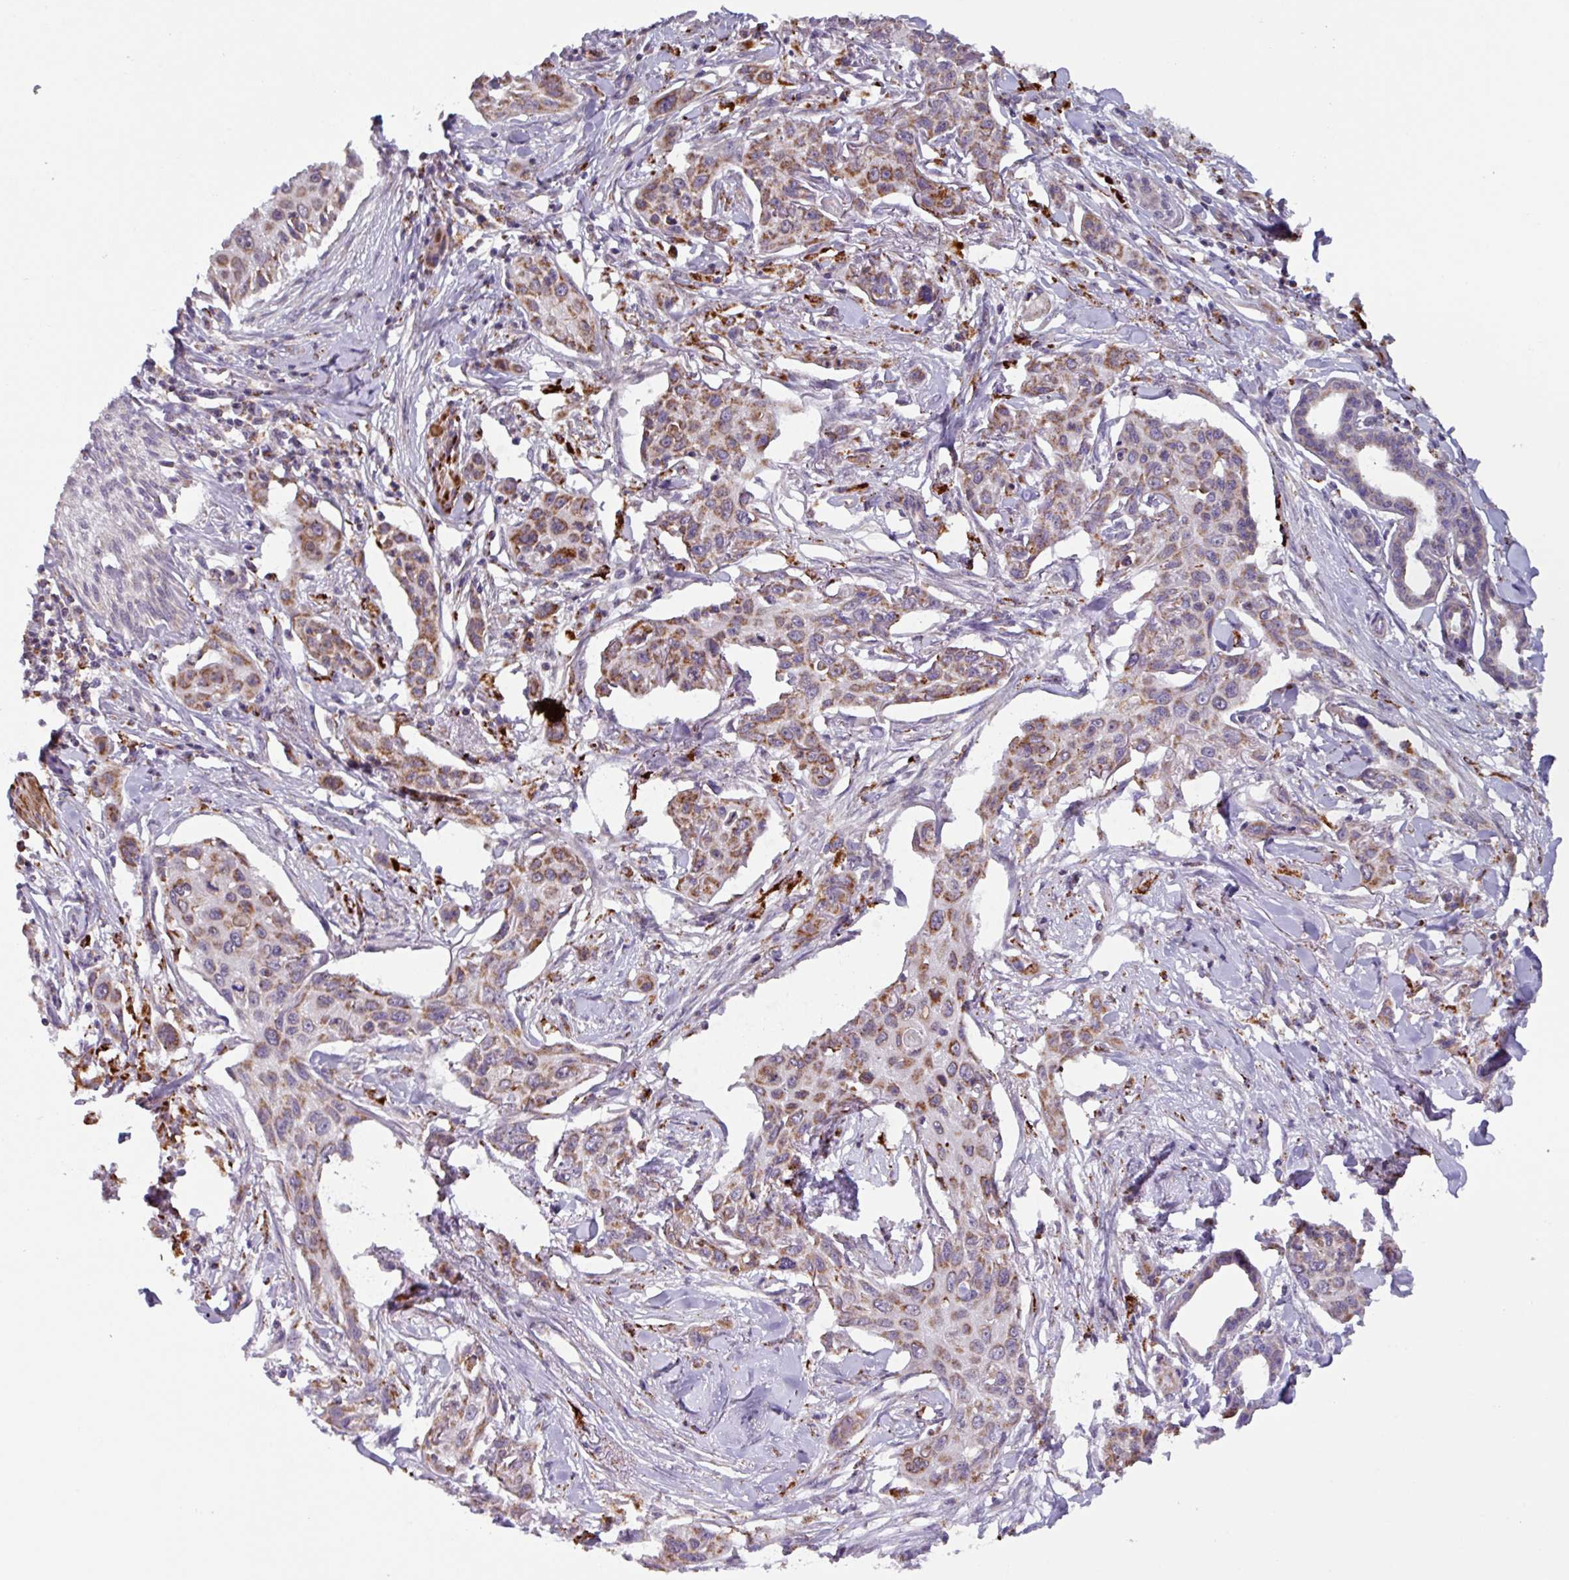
{"staining": {"intensity": "moderate", "quantity": ">75%", "location": "cytoplasmic/membranous"}, "tissue": "skin cancer", "cell_type": "Tumor cells", "image_type": "cancer", "snomed": [{"axis": "morphology", "description": "Squamous cell carcinoma, NOS"}, {"axis": "topography", "description": "Skin"}], "caption": "Moderate cytoplasmic/membranous staining is present in approximately >75% of tumor cells in skin cancer. (Stains: DAB in brown, nuclei in blue, Microscopy: brightfield microscopy at high magnification).", "gene": "AKIRIN1", "patient": {"sex": "male", "age": 63}}